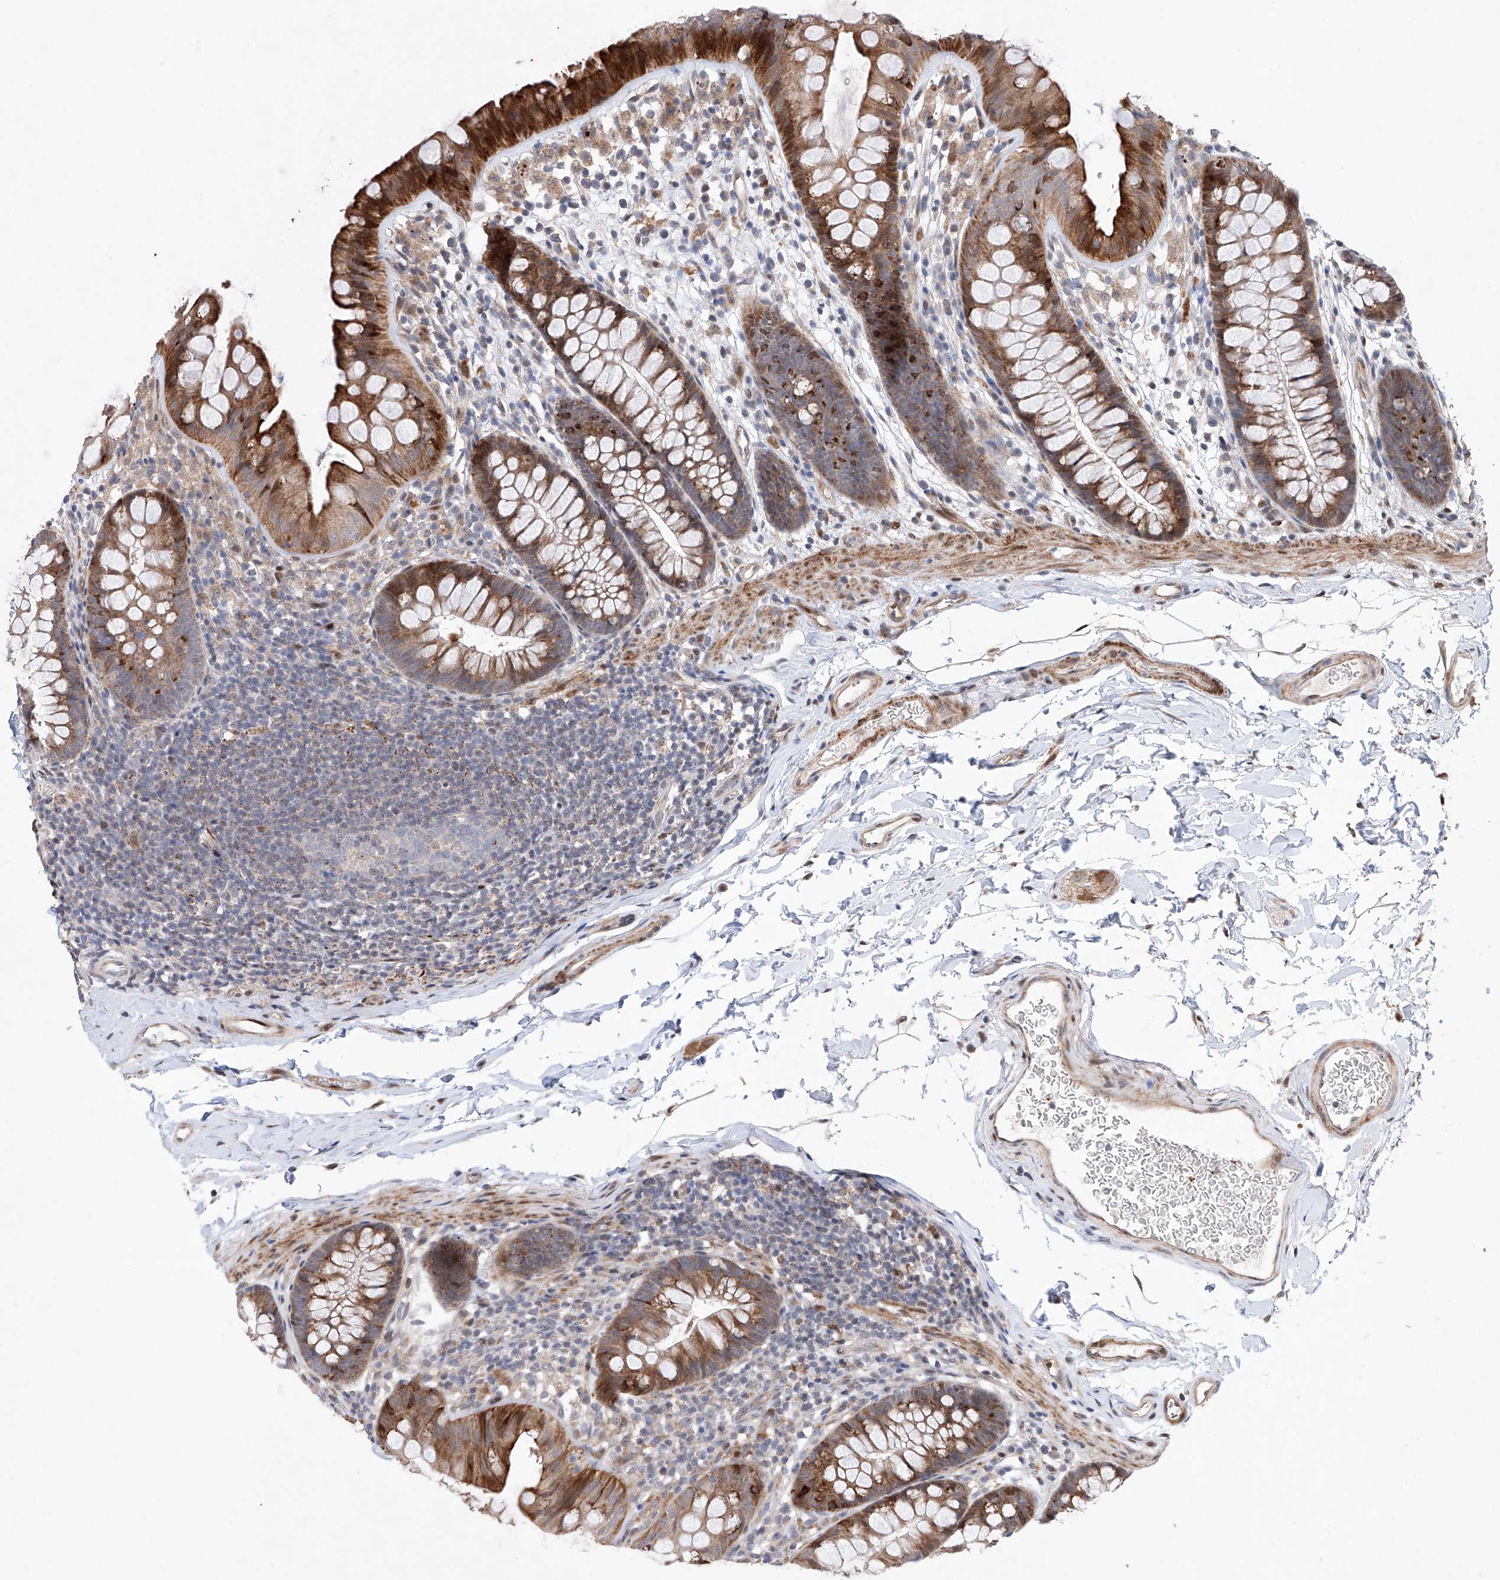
{"staining": {"intensity": "moderate", "quantity": ">75%", "location": "cytoplasmic/membranous"}, "tissue": "colon", "cell_type": "Endothelial cells", "image_type": "normal", "snomed": [{"axis": "morphology", "description": "Normal tissue, NOS"}, {"axis": "topography", "description": "Colon"}], "caption": "DAB (3,3'-diaminobenzidine) immunohistochemical staining of normal colon shows moderate cytoplasmic/membranous protein positivity in about >75% of endothelial cells.", "gene": "AFG1L", "patient": {"sex": "female", "age": 62}}